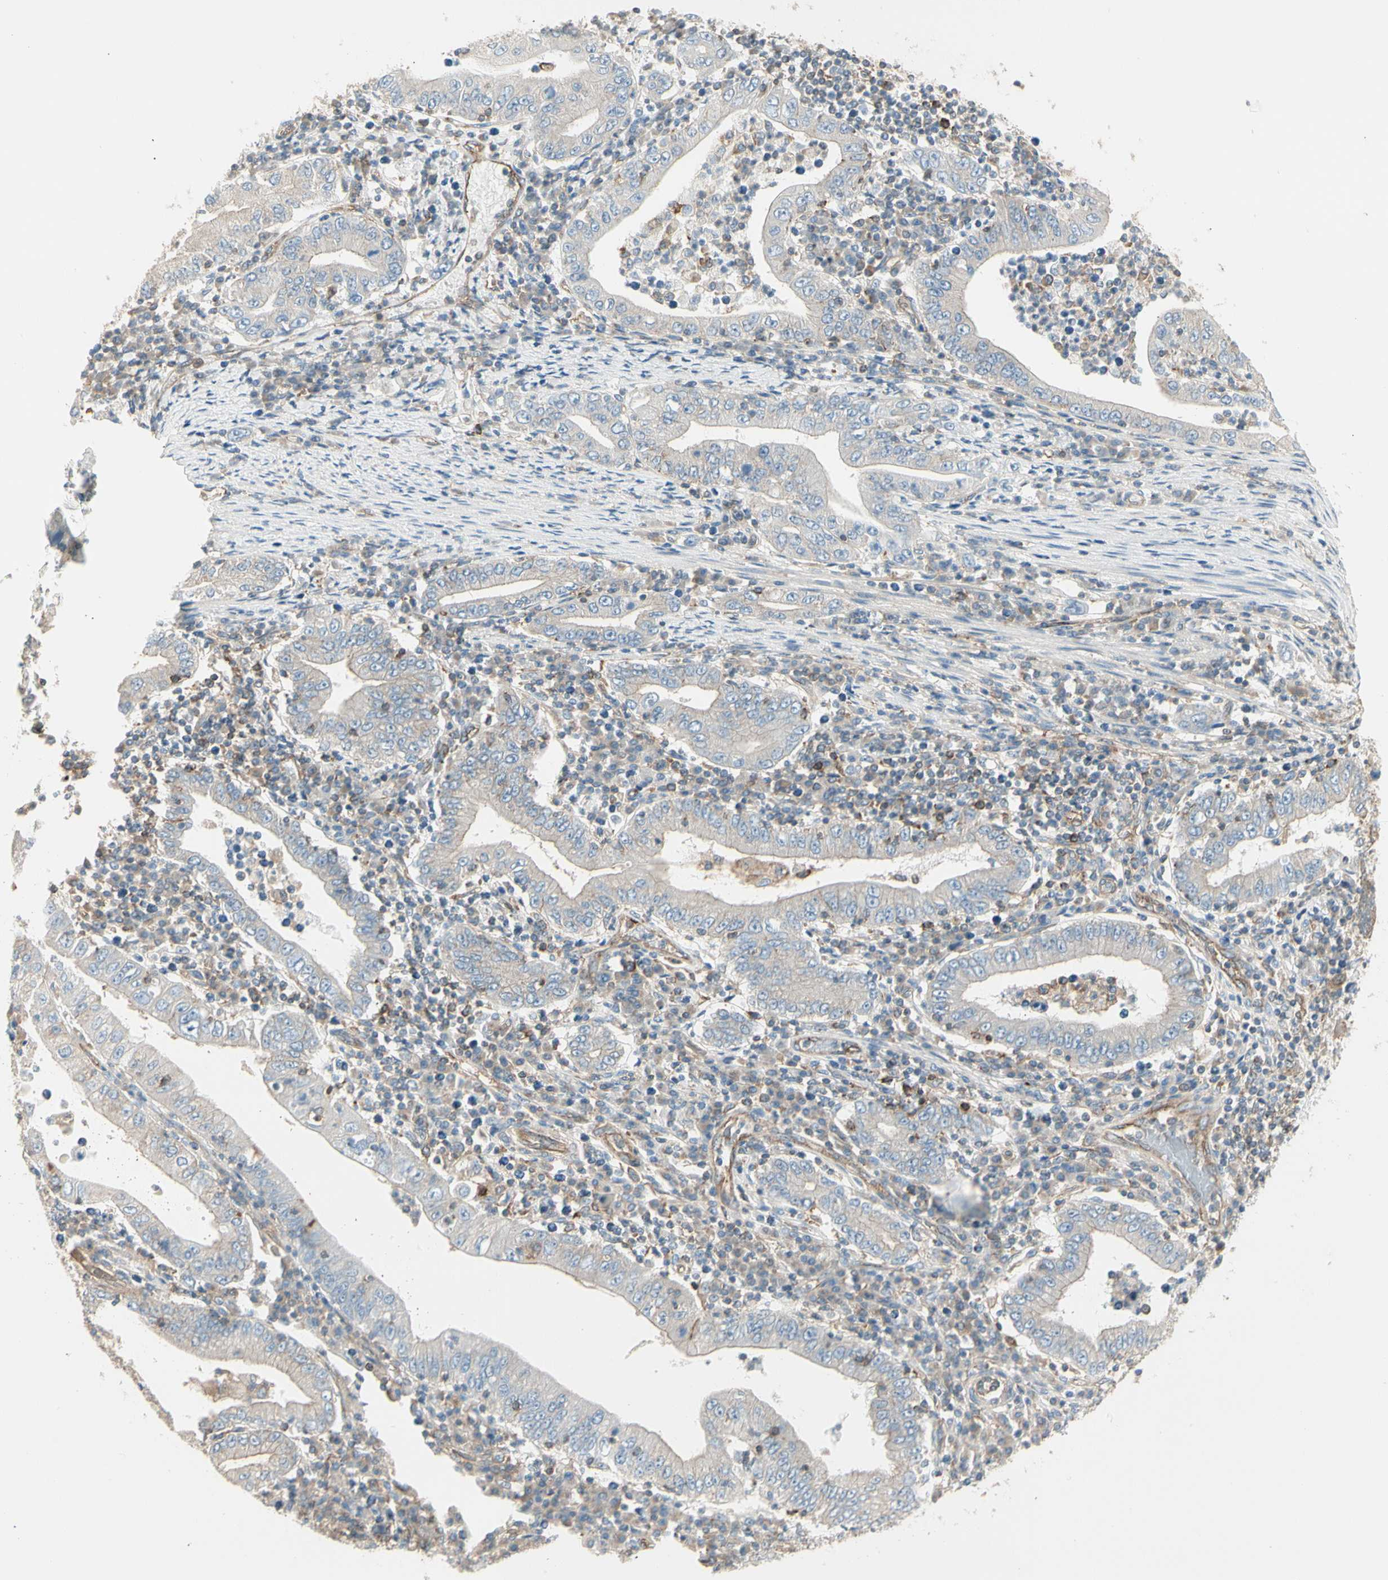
{"staining": {"intensity": "negative", "quantity": "none", "location": "none"}, "tissue": "stomach cancer", "cell_type": "Tumor cells", "image_type": "cancer", "snomed": [{"axis": "morphology", "description": "Normal tissue, NOS"}, {"axis": "morphology", "description": "Adenocarcinoma, NOS"}, {"axis": "topography", "description": "Esophagus"}, {"axis": "topography", "description": "Stomach, upper"}, {"axis": "topography", "description": "Peripheral nerve tissue"}], "caption": "Immunohistochemistry of human stomach cancer exhibits no positivity in tumor cells.", "gene": "AGFG1", "patient": {"sex": "male", "age": 62}}